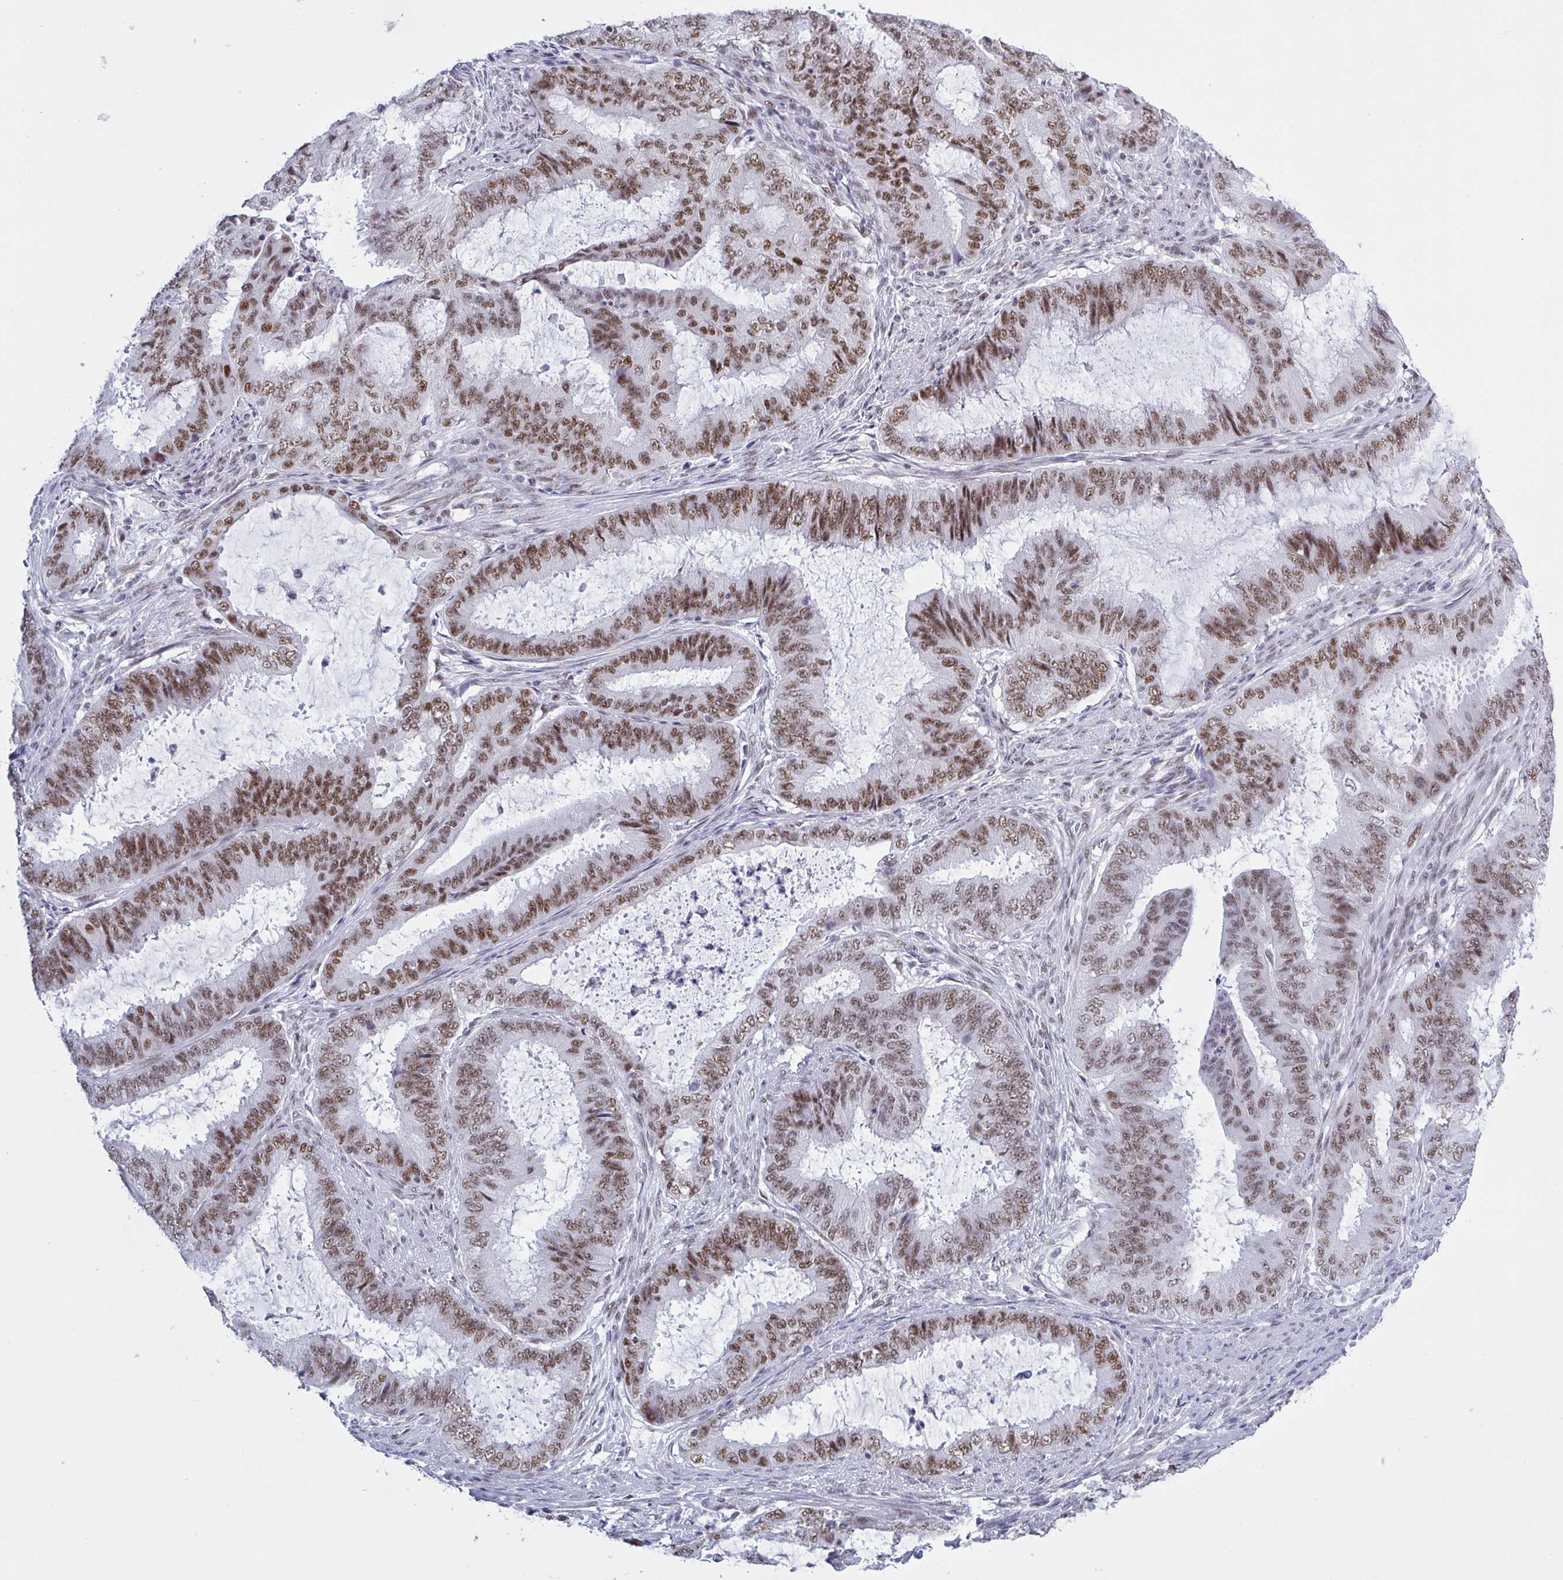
{"staining": {"intensity": "moderate", "quantity": ">75%", "location": "nuclear"}, "tissue": "endometrial cancer", "cell_type": "Tumor cells", "image_type": "cancer", "snomed": [{"axis": "morphology", "description": "Adenocarcinoma, NOS"}, {"axis": "topography", "description": "Endometrium"}], "caption": "Endometrial cancer stained for a protein shows moderate nuclear positivity in tumor cells. The protein is shown in brown color, while the nuclei are stained blue.", "gene": "PPP1R10", "patient": {"sex": "female", "age": 51}}